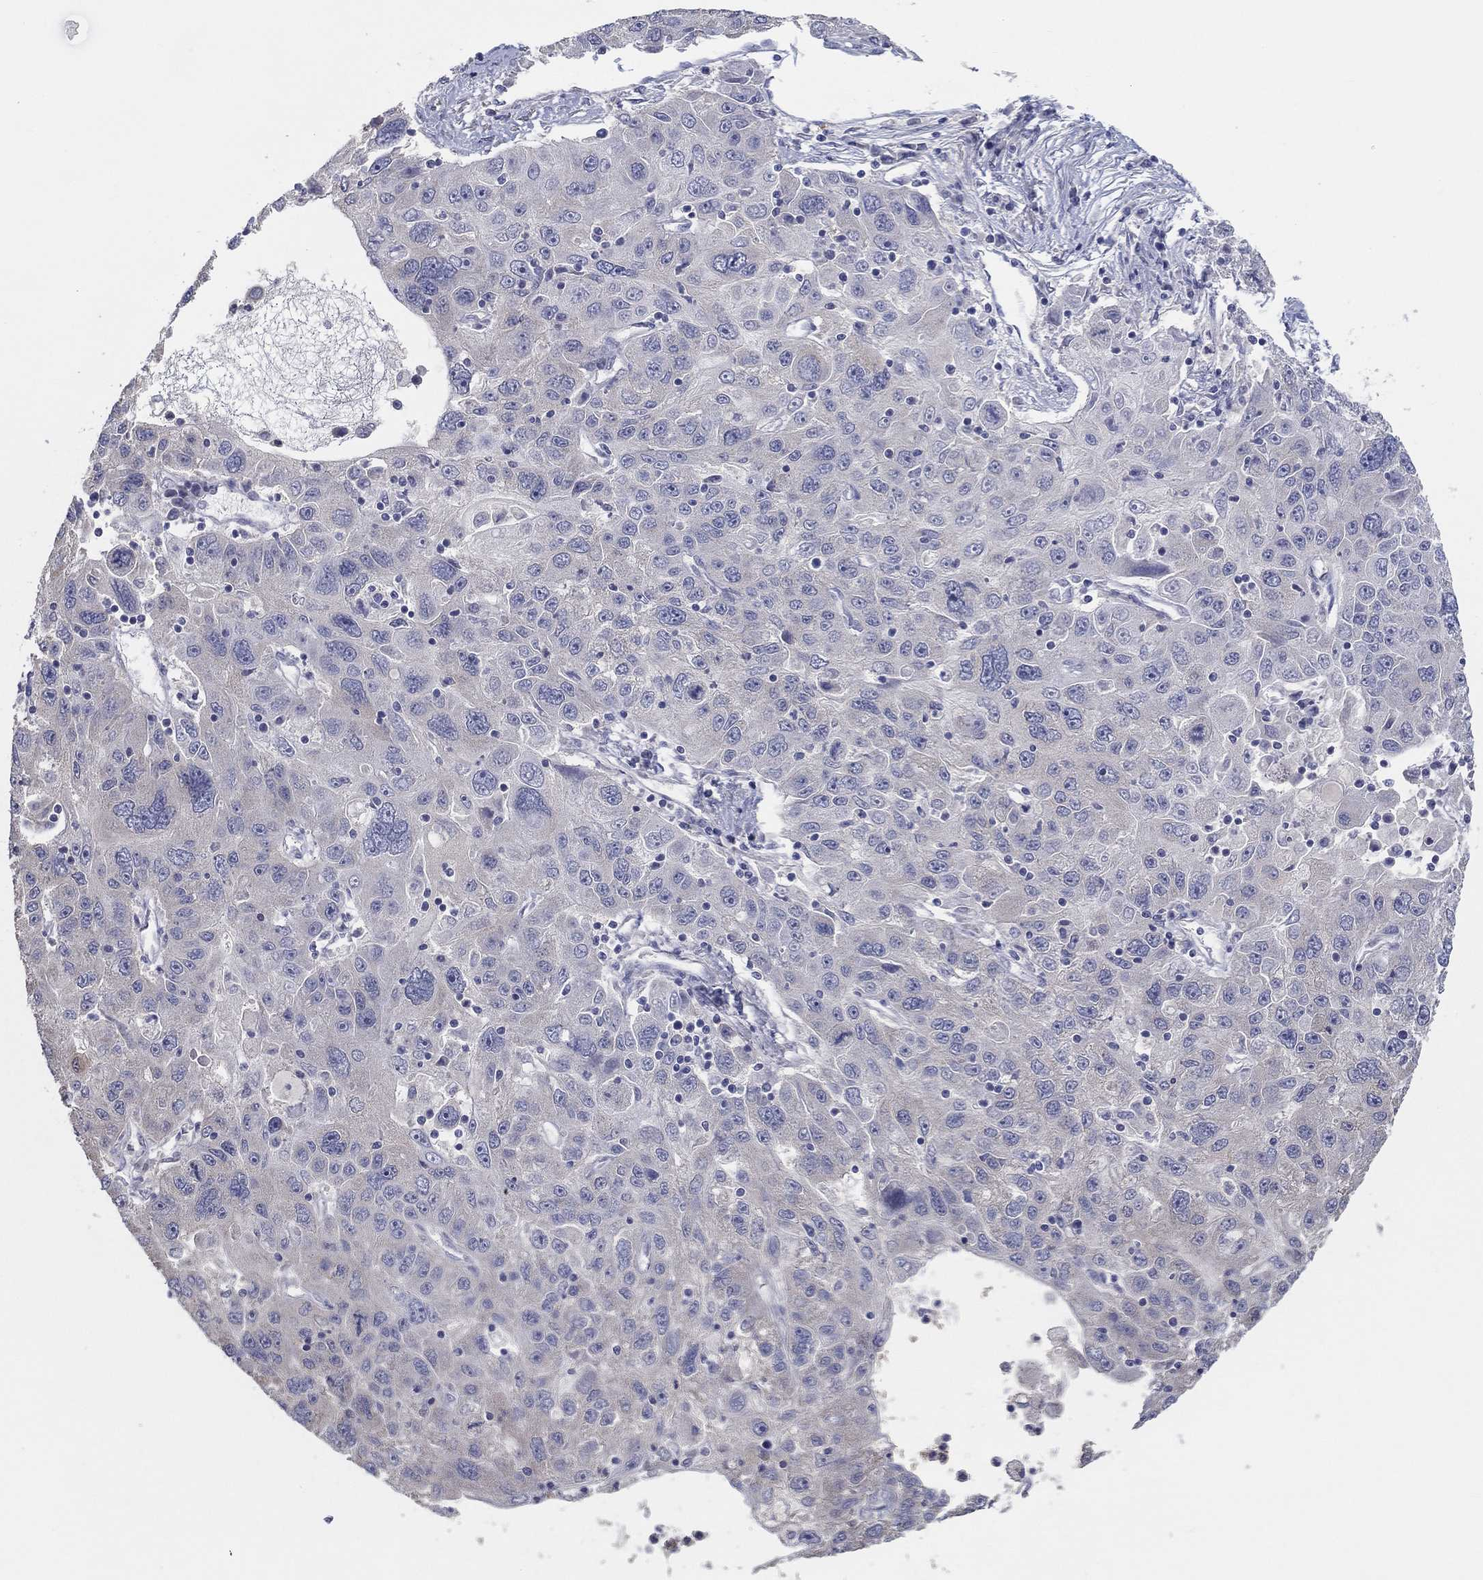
{"staining": {"intensity": "negative", "quantity": "none", "location": "none"}, "tissue": "stomach cancer", "cell_type": "Tumor cells", "image_type": "cancer", "snomed": [{"axis": "morphology", "description": "Adenocarcinoma, NOS"}, {"axis": "topography", "description": "Stomach"}], "caption": "A histopathology image of human stomach adenocarcinoma is negative for staining in tumor cells.", "gene": "DOCK3", "patient": {"sex": "male", "age": 56}}